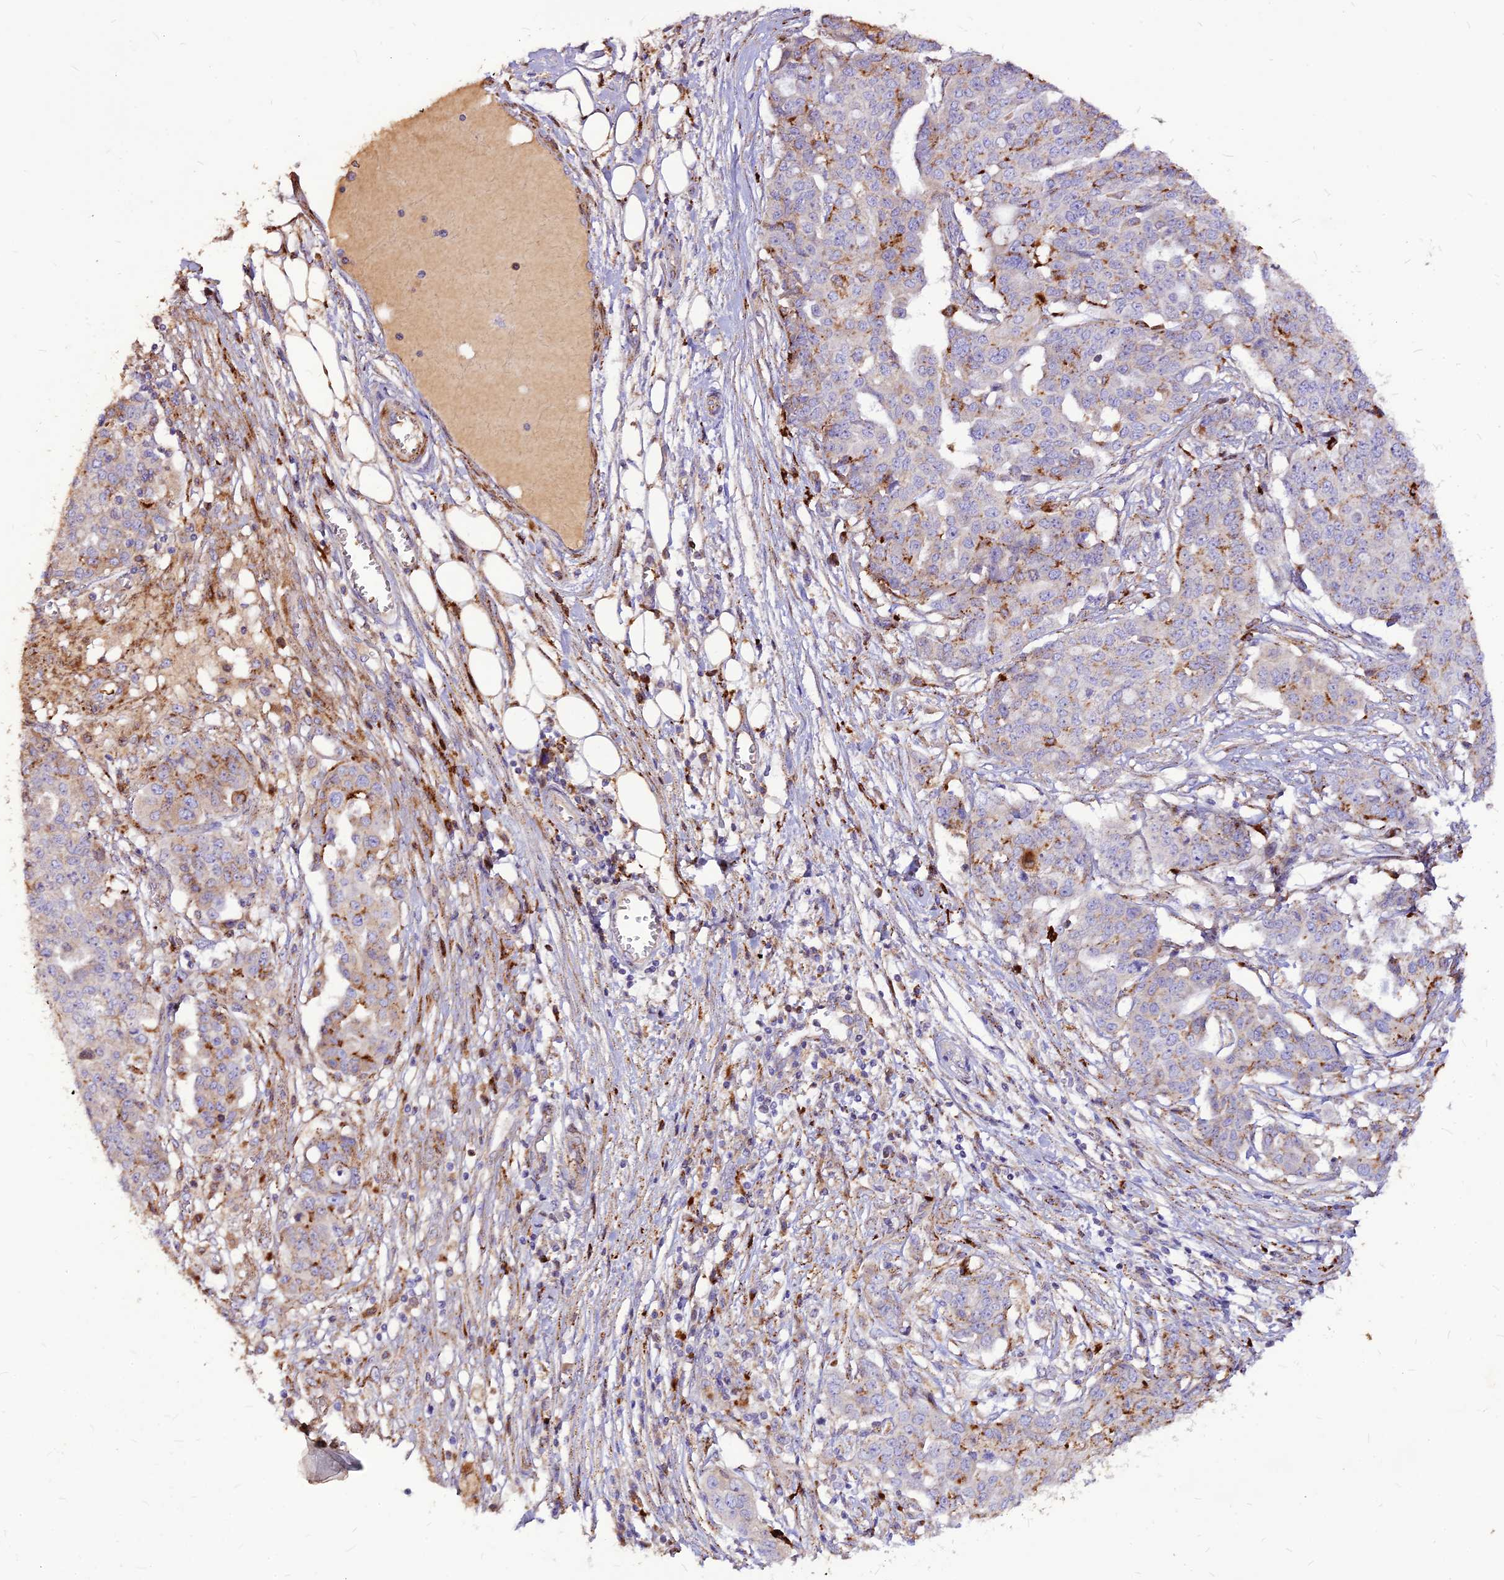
{"staining": {"intensity": "moderate", "quantity": "<25%", "location": "cytoplasmic/membranous"}, "tissue": "ovarian cancer", "cell_type": "Tumor cells", "image_type": "cancer", "snomed": [{"axis": "morphology", "description": "Cystadenocarcinoma, serous, NOS"}, {"axis": "topography", "description": "Soft tissue"}, {"axis": "topography", "description": "Ovary"}], "caption": "A high-resolution micrograph shows immunohistochemistry staining of ovarian serous cystadenocarcinoma, which reveals moderate cytoplasmic/membranous positivity in approximately <25% of tumor cells. (brown staining indicates protein expression, while blue staining denotes nuclei).", "gene": "RIMOC1", "patient": {"sex": "female", "age": 57}}